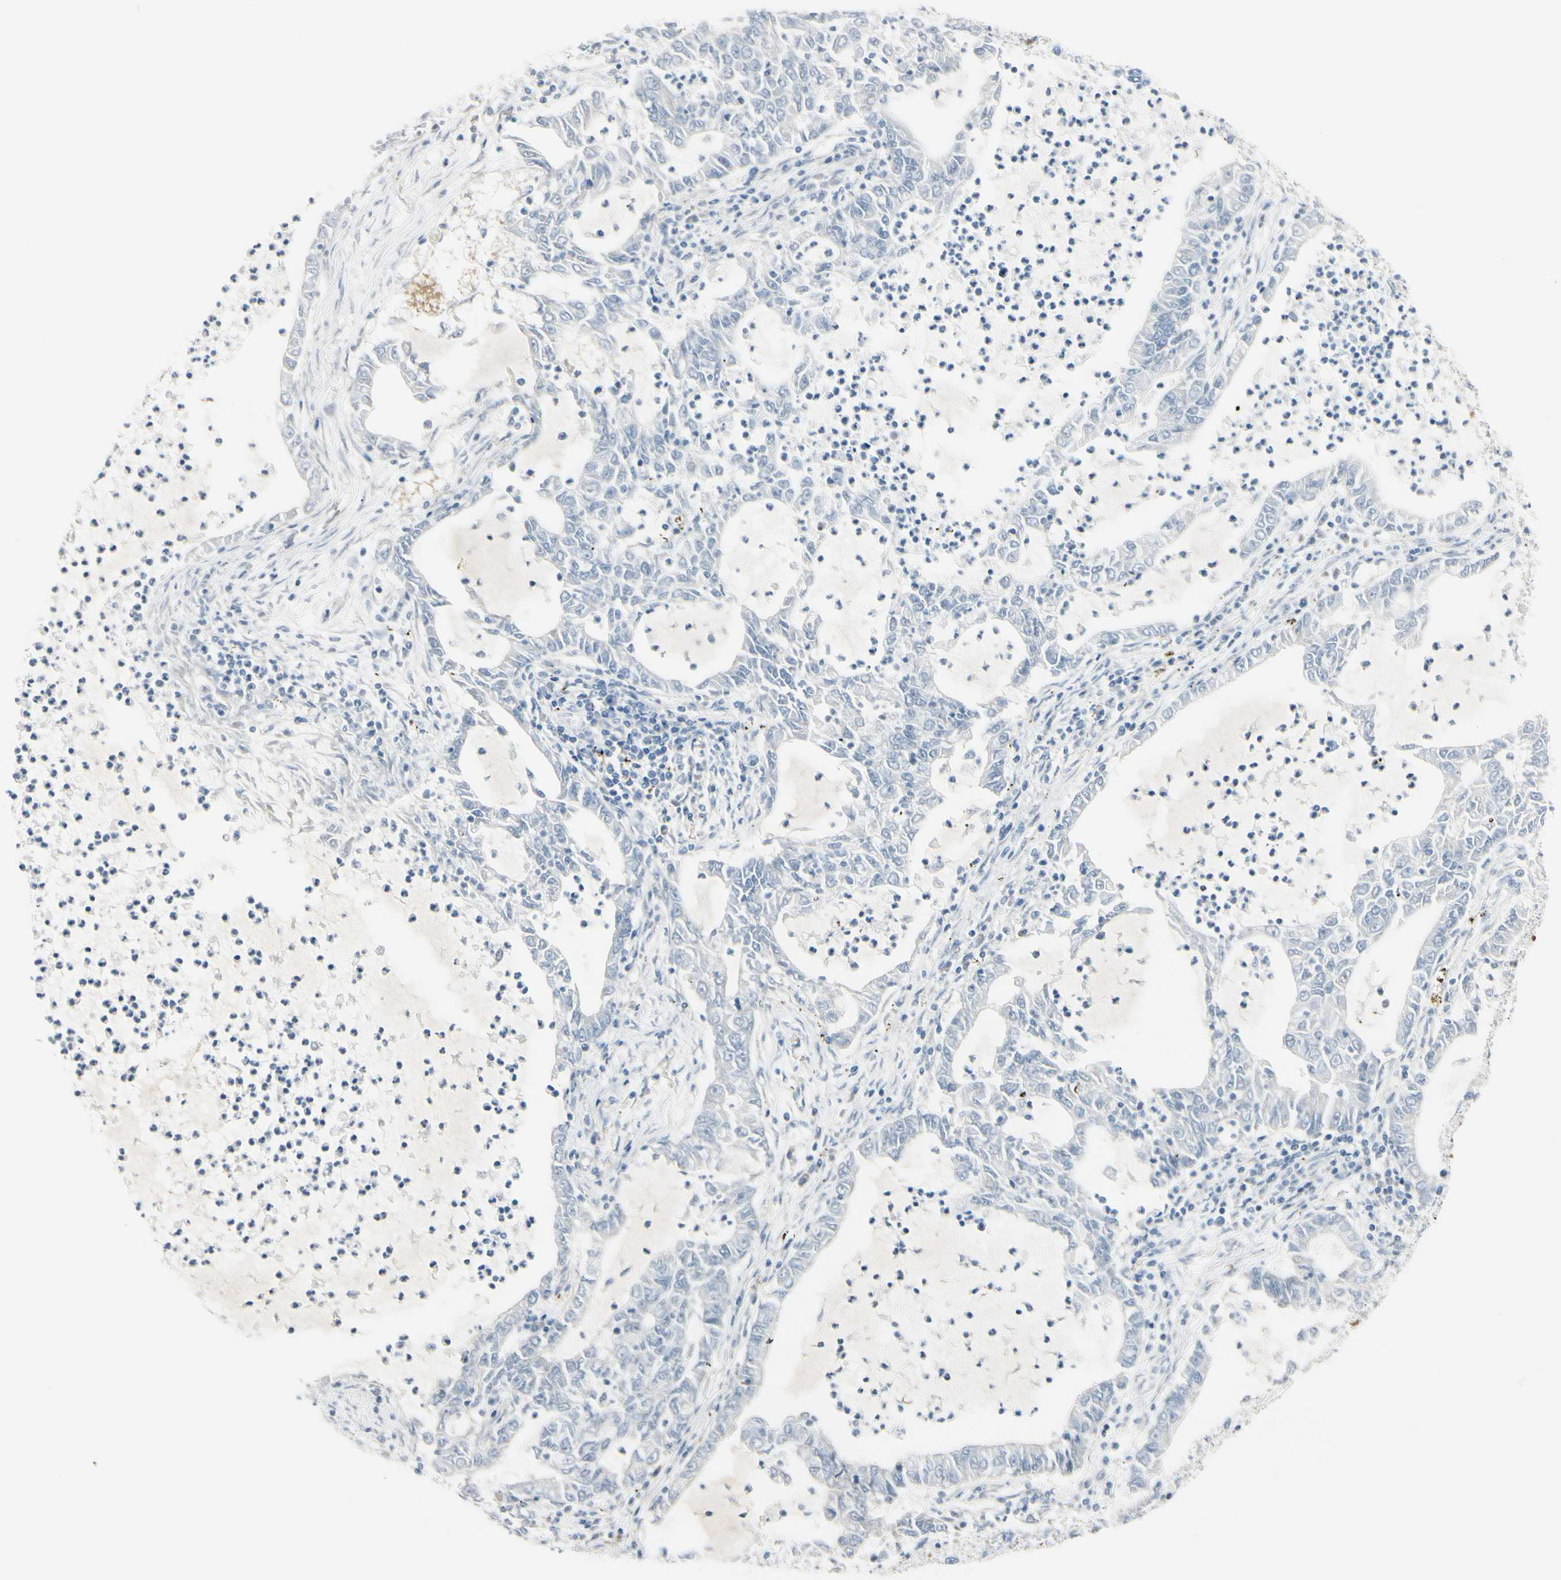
{"staining": {"intensity": "negative", "quantity": "none", "location": "none"}, "tissue": "lung cancer", "cell_type": "Tumor cells", "image_type": "cancer", "snomed": [{"axis": "morphology", "description": "Adenocarcinoma, NOS"}, {"axis": "topography", "description": "Lung"}], "caption": "Immunohistochemistry of human adenocarcinoma (lung) reveals no expression in tumor cells.", "gene": "CDHR5", "patient": {"sex": "female", "age": 51}}